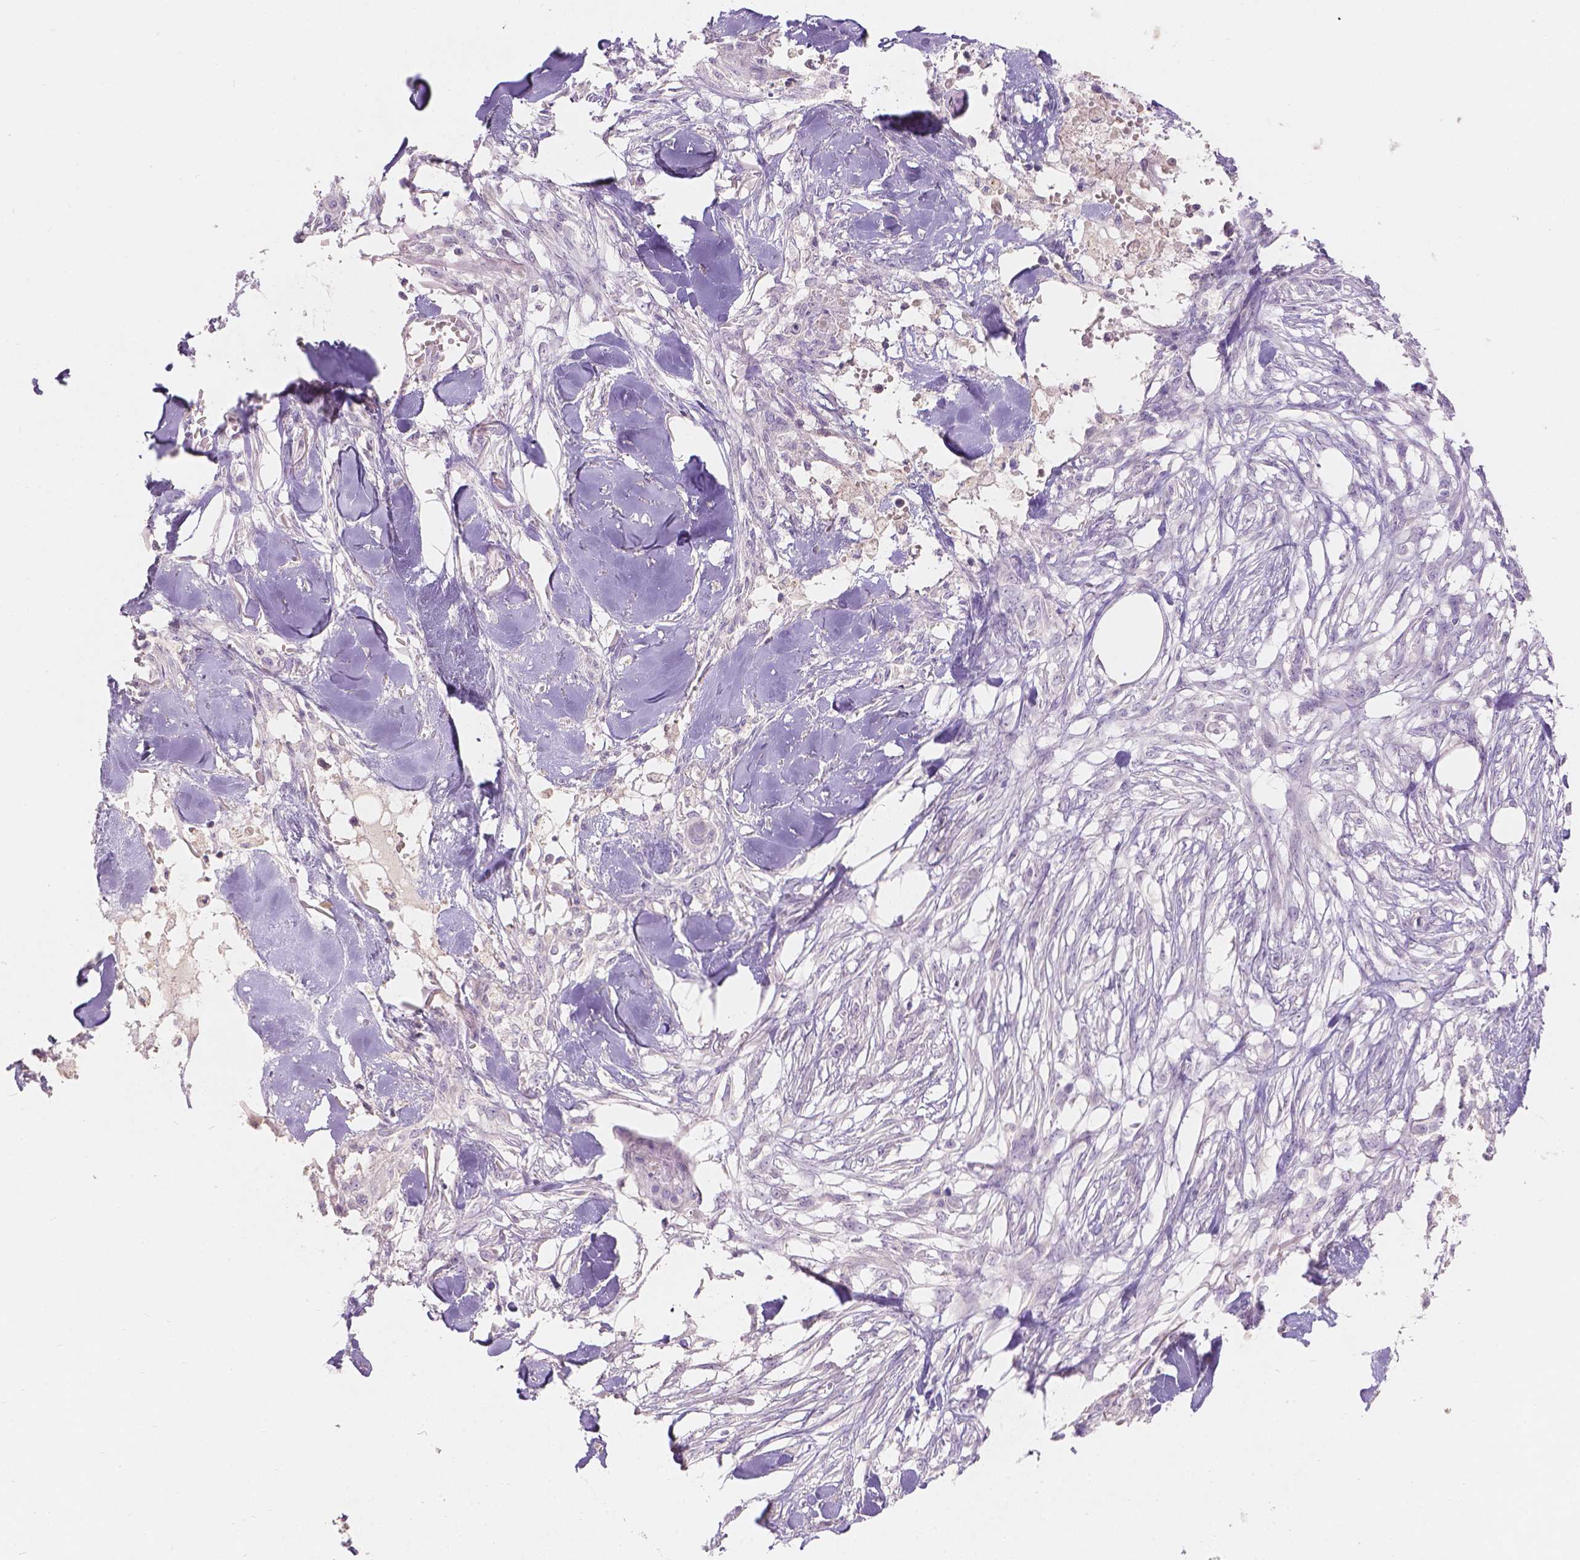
{"staining": {"intensity": "negative", "quantity": "none", "location": "none"}, "tissue": "skin cancer", "cell_type": "Tumor cells", "image_type": "cancer", "snomed": [{"axis": "morphology", "description": "Squamous cell carcinoma, NOS"}, {"axis": "topography", "description": "Skin"}], "caption": "IHC of human skin cancer shows no positivity in tumor cells.", "gene": "DCAF4L1", "patient": {"sex": "female", "age": 59}}